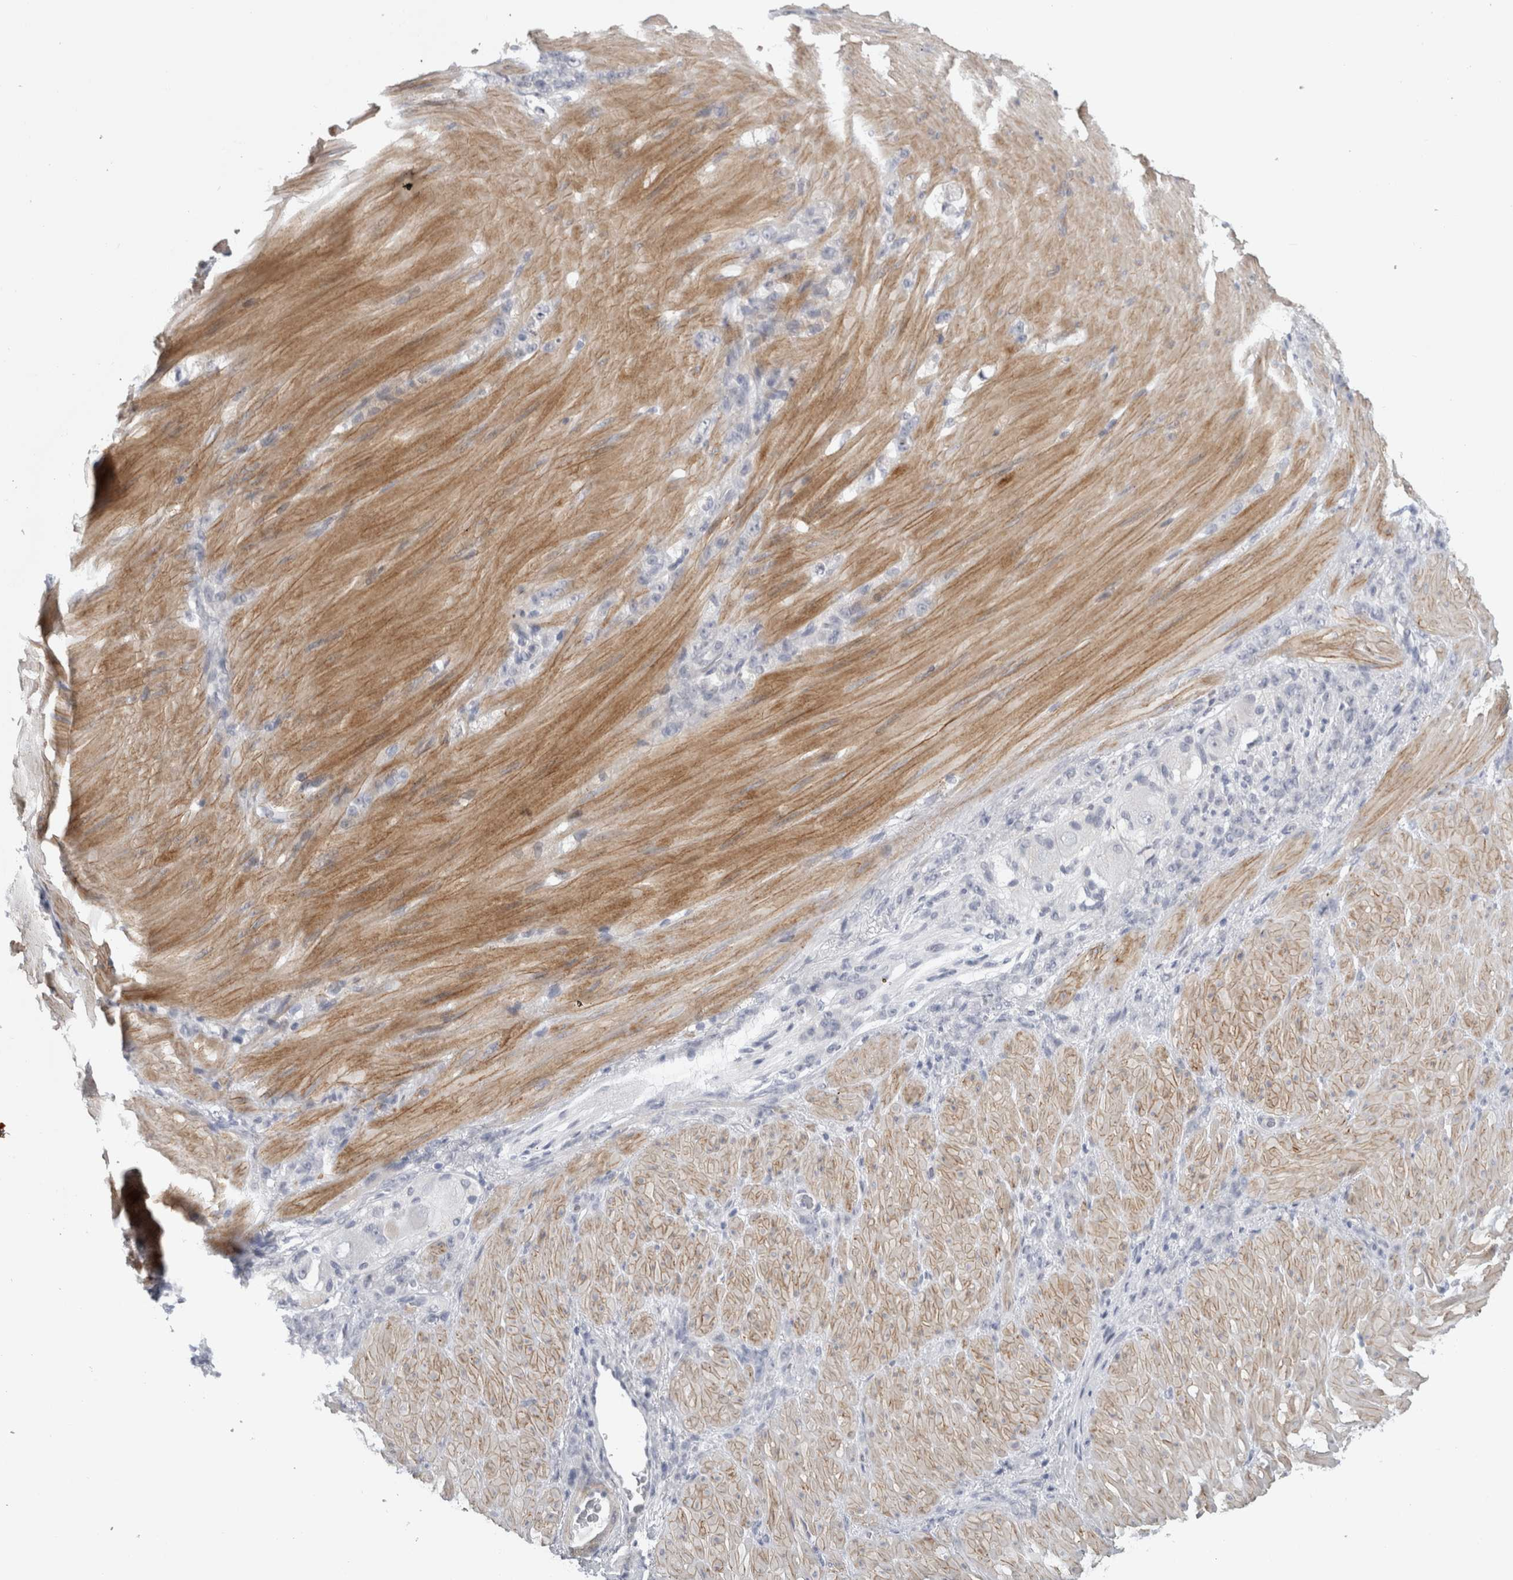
{"staining": {"intensity": "negative", "quantity": "none", "location": "none"}, "tissue": "stomach cancer", "cell_type": "Tumor cells", "image_type": "cancer", "snomed": [{"axis": "morphology", "description": "Normal tissue, NOS"}, {"axis": "morphology", "description": "Adenocarcinoma, NOS"}, {"axis": "topography", "description": "Stomach"}], "caption": "Immunohistochemistry (IHC) histopathology image of human stomach cancer stained for a protein (brown), which shows no positivity in tumor cells. The staining is performed using DAB (3,3'-diaminobenzidine) brown chromogen with nuclei counter-stained in using hematoxylin.", "gene": "MGAT1", "patient": {"sex": "male", "age": 82}}